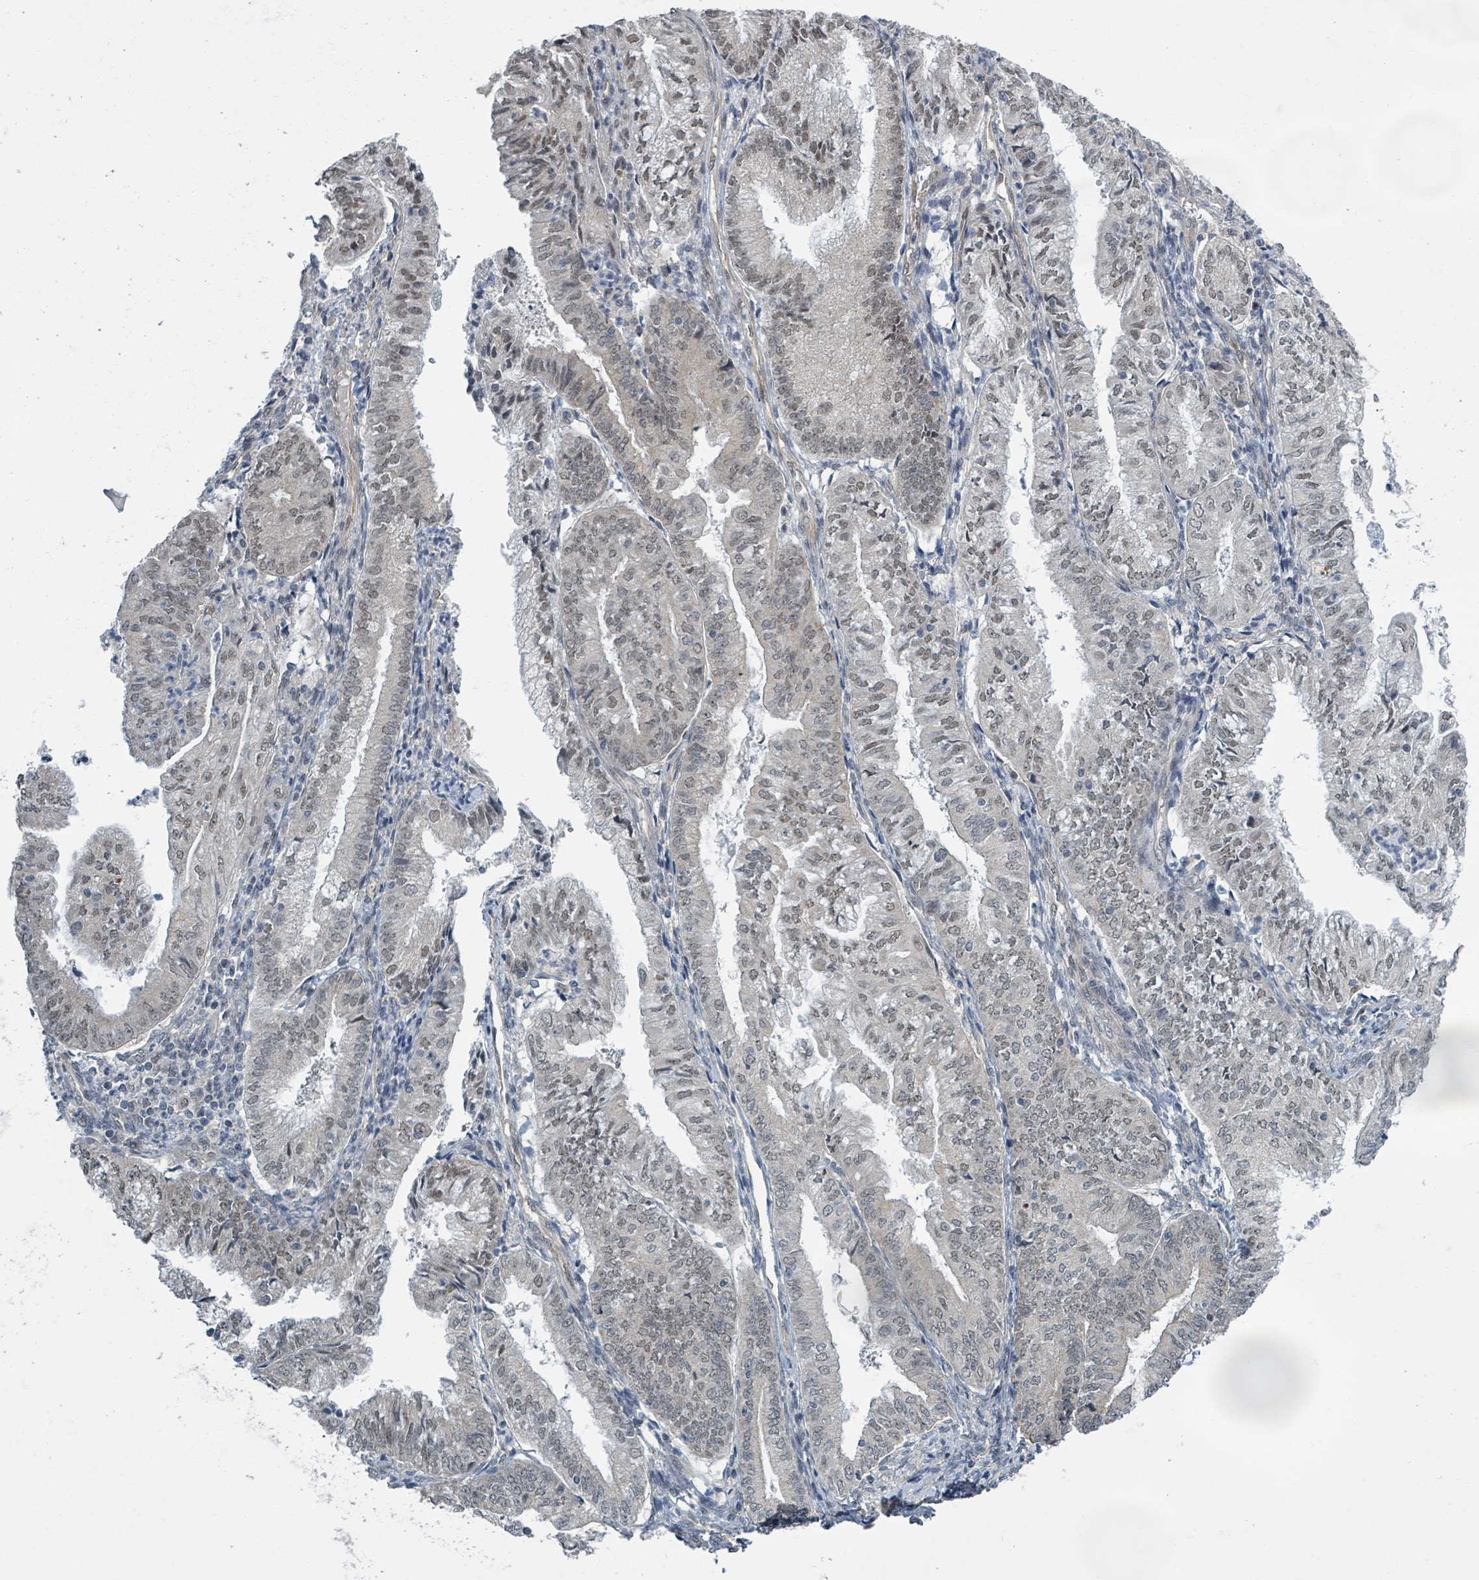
{"staining": {"intensity": "weak", "quantity": "25%-75%", "location": "nuclear"}, "tissue": "endometrial cancer", "cell_type": "Tumor cells", "image_type": "cancer", "snomed": [{"axis": "morphology", "description": "Adenocarcinoma, NOS"}, {"axis": "topography", "description": "Endometrium"}], "caption": "This is a micrograph of immunohistochemistry (IHC) staining of endometrial cancer (adenocarcinoma), which shows weak positivity in the nuclear of tumor cells.", "gene": "INTS15", "patient": {"sex": "female", "age": 55}}